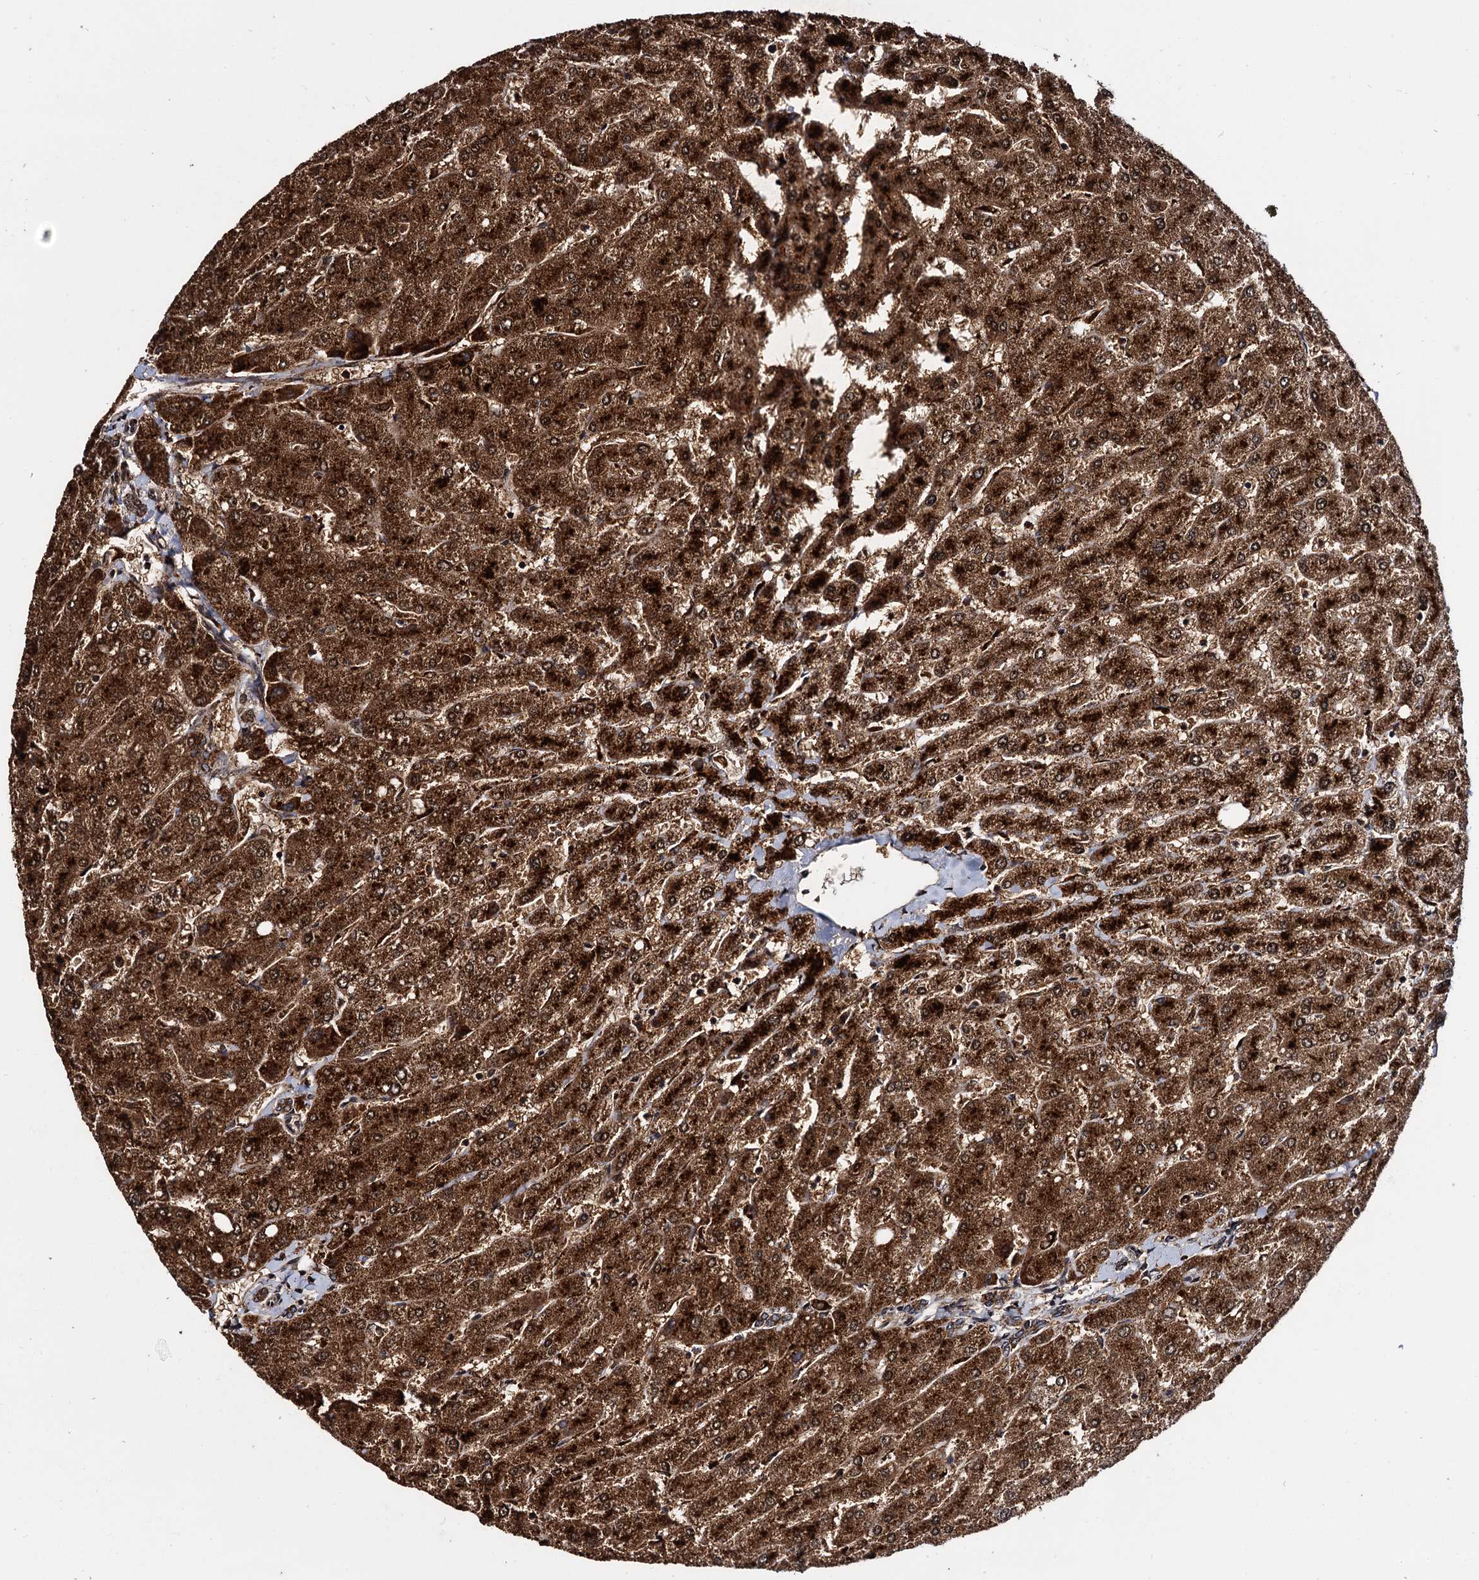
{"staining": {"intensity": "moderate", "quantity": ">75%", "location": "cytoplasmic/membranous"}, "tissue": "liver", "cell_type": "Cholangiocytes", "image_type": "normal", "snomed": [{"axis": "morphology", "description": "Normal tissue, NOS"}, {"axis": "topography", "description": "Liver"}], "caption": "Immunohistochemistry (DAB) staining of normal human liver exhibits moderate cytoplasmic/membranous protein staining in about >75% of cholangiocytes. The protein is stained brown, and the nuclei are stained in blue (DAB IHC with brightfield microscopy, high magnification).", "gene": "CEP192", "patient": {"sex": "male", "age": 55}}